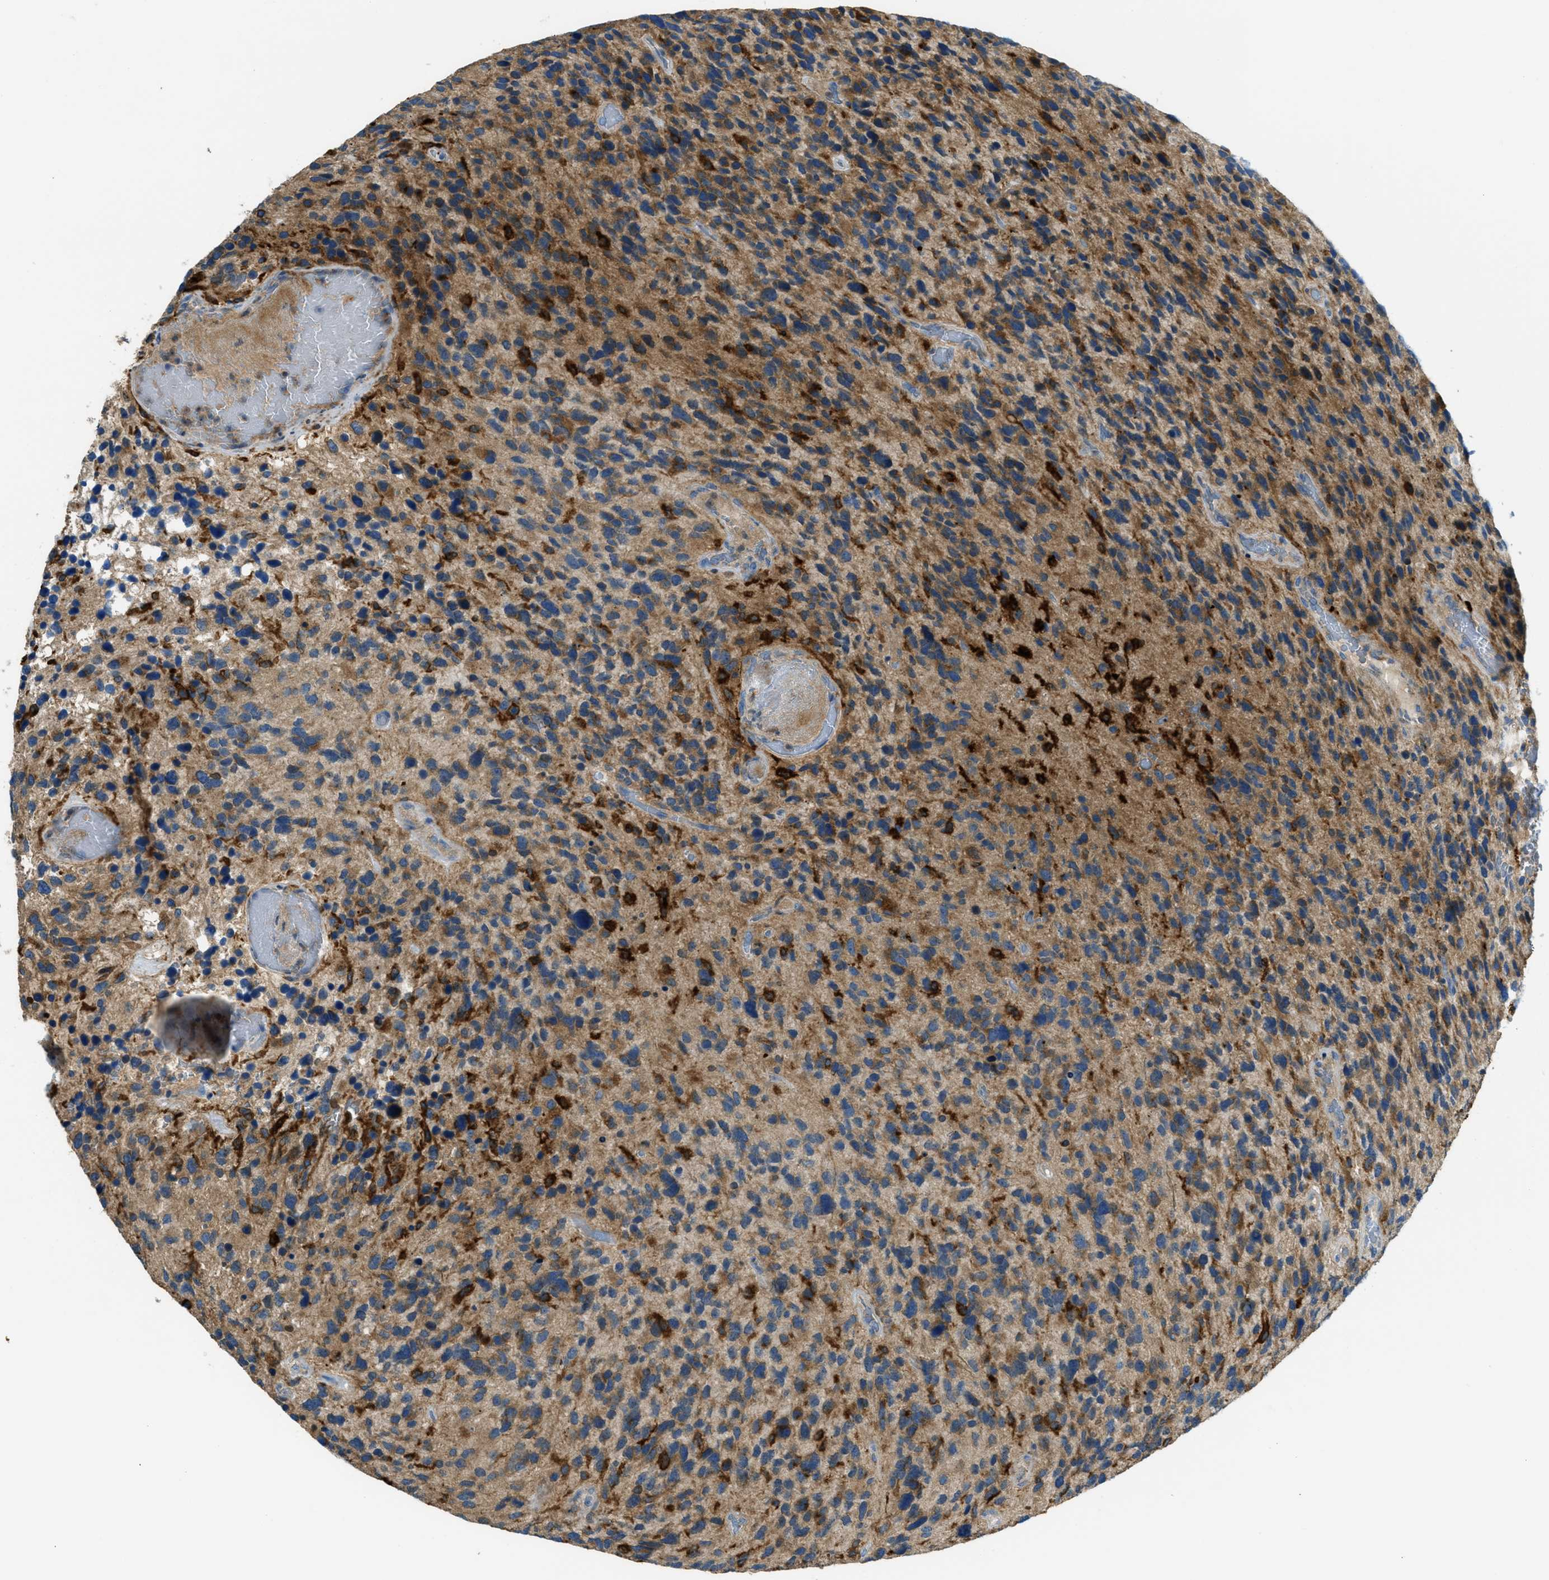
{"staining": {"intensity": "moderate", "quantity": ">75%", "location": "cytoplasmic/membranous"}, "tissue": "glioma", "cell_type": "Tumor cells", "image_type": "cancer", "snomed": [{"axis": "morphology", "description": "Glioma, malignant, High grade"}, {"axis": "topography", "description": "Brain"}], "caption": "High-power microscopy captured an immunohistochemistry photomicrograph of high-grade glioma (malignant), revealing moderate cytoplasmic/membranous positivity in approximately >75% of tumor cells. The staining is performed using DAB brown chromogen to label protein expression. The nuclei are counter-stained blue using hematoxylin.", "gene": "RFFL", "patient": {"sex": "female", "age": 58}}